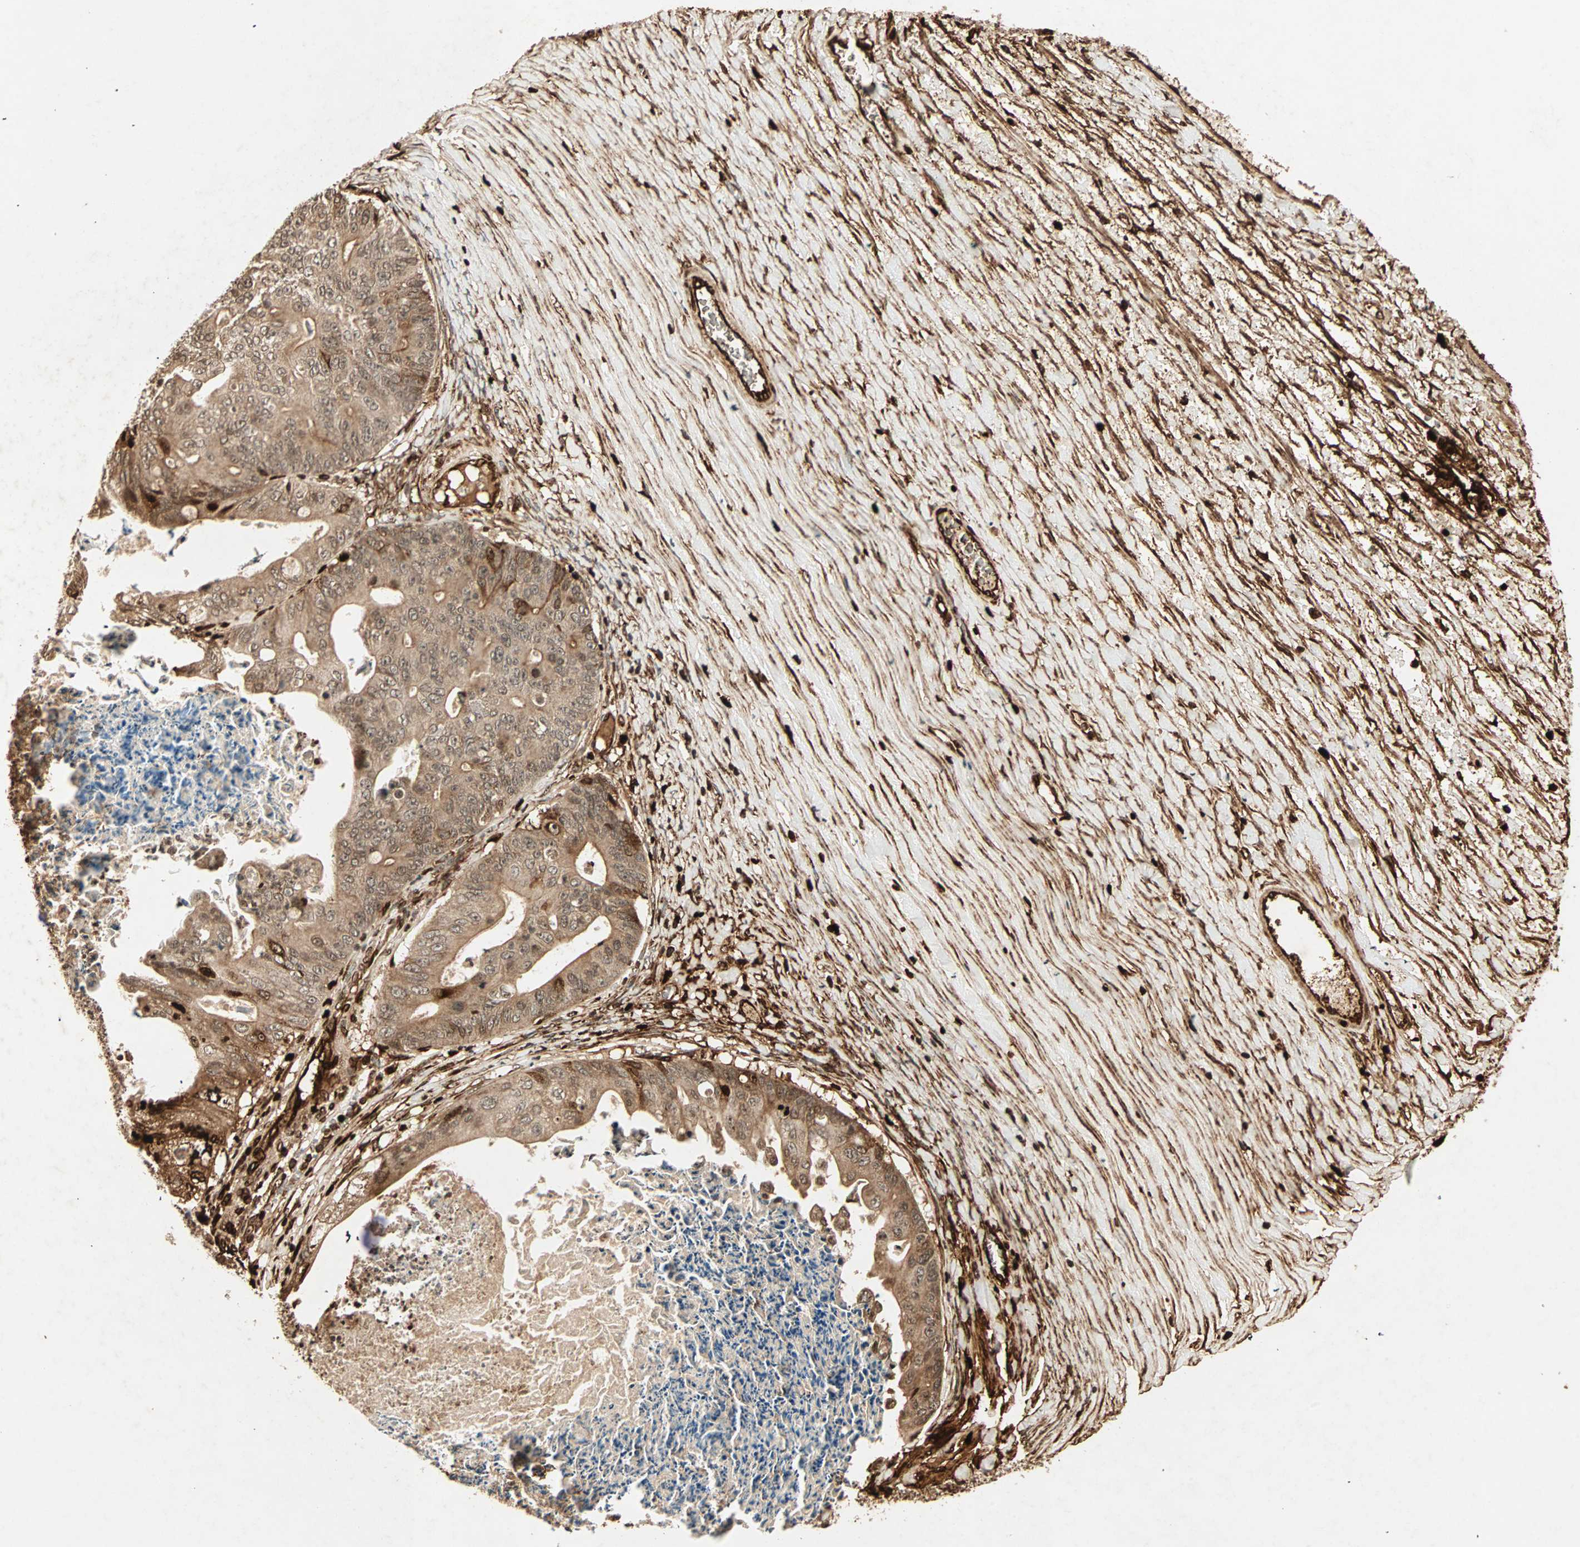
{"staining": {"intensity": "moderate", "quantity": ">75%", "location": "cytoplasmic/membranous"}, "tissue": "ovarian cancer", "cell_type": "Tumor cells", "image_type": "cancer", "snomed": [{"axis": "morphology", "description": "Cystadenocarcinoma, mucinous, NOS"}, {"axis": "topography", "description": "Ovary"}], "caption": "Ovarian cancer (mucinous cystadenocarcinoma) tissue demonstrates moderate cytoplasmic/membranous positivity in approximately >75% of tumor cells", "gene": "RFFL", "patient": {"sex": "female", "age": 37}}